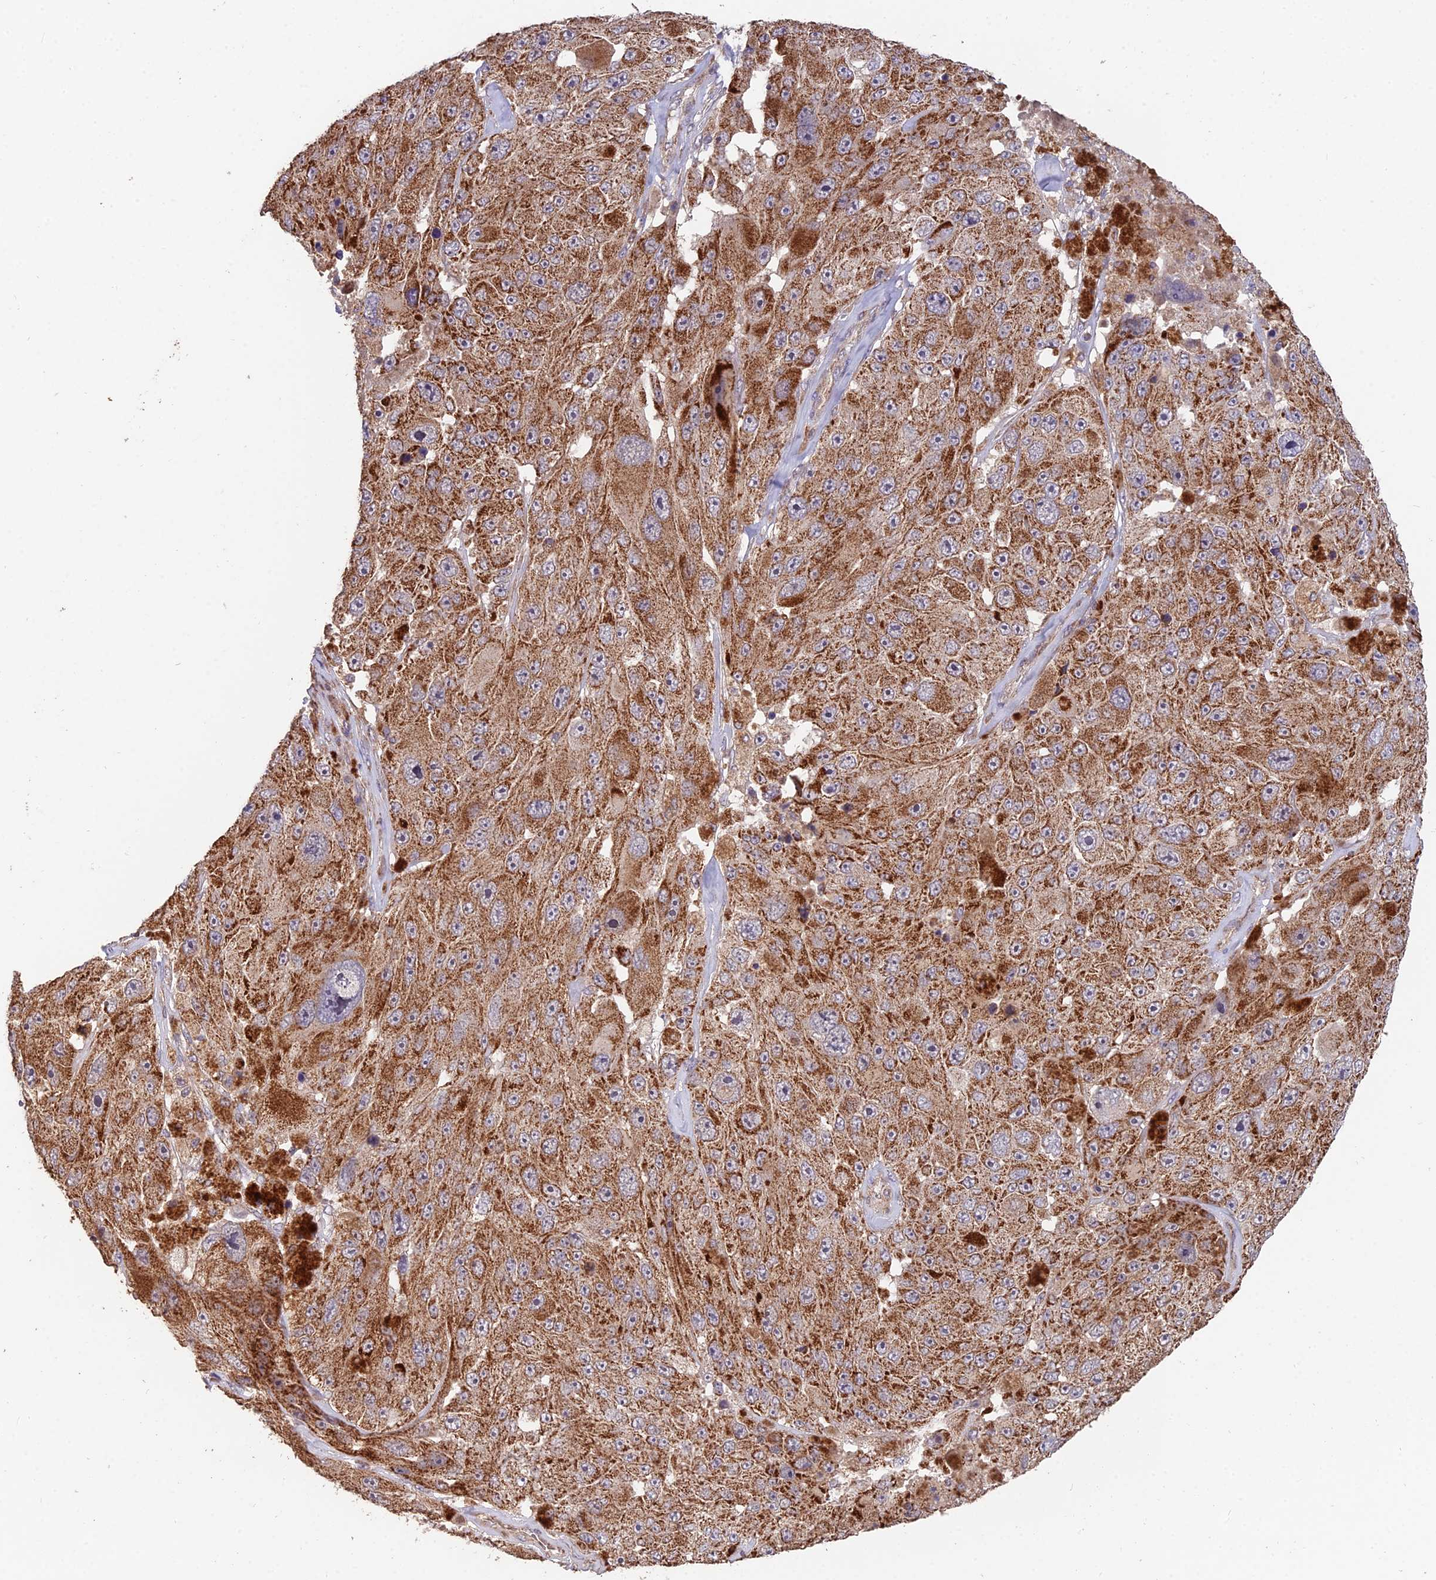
{"staining": {"intensity": "strong", "quantity": ">75%", "location": "cytoplasmic/membranous"}, "tissue": "melanoma", "cell_type": "Tumor cells", "image_type": "cancer", "snomed": [{"axis": "morphology", "description": "Malignant melanoma, Metastatic site"}, {"axis": "topography", "description": "Lymph node"}], "caption": "Melanoma tissue demonstrates strong cytoplasmic/membranous expression in about >75% of tumor cells", "gene": "IFT22", "patient": {"sex": "male", "age": 62}}